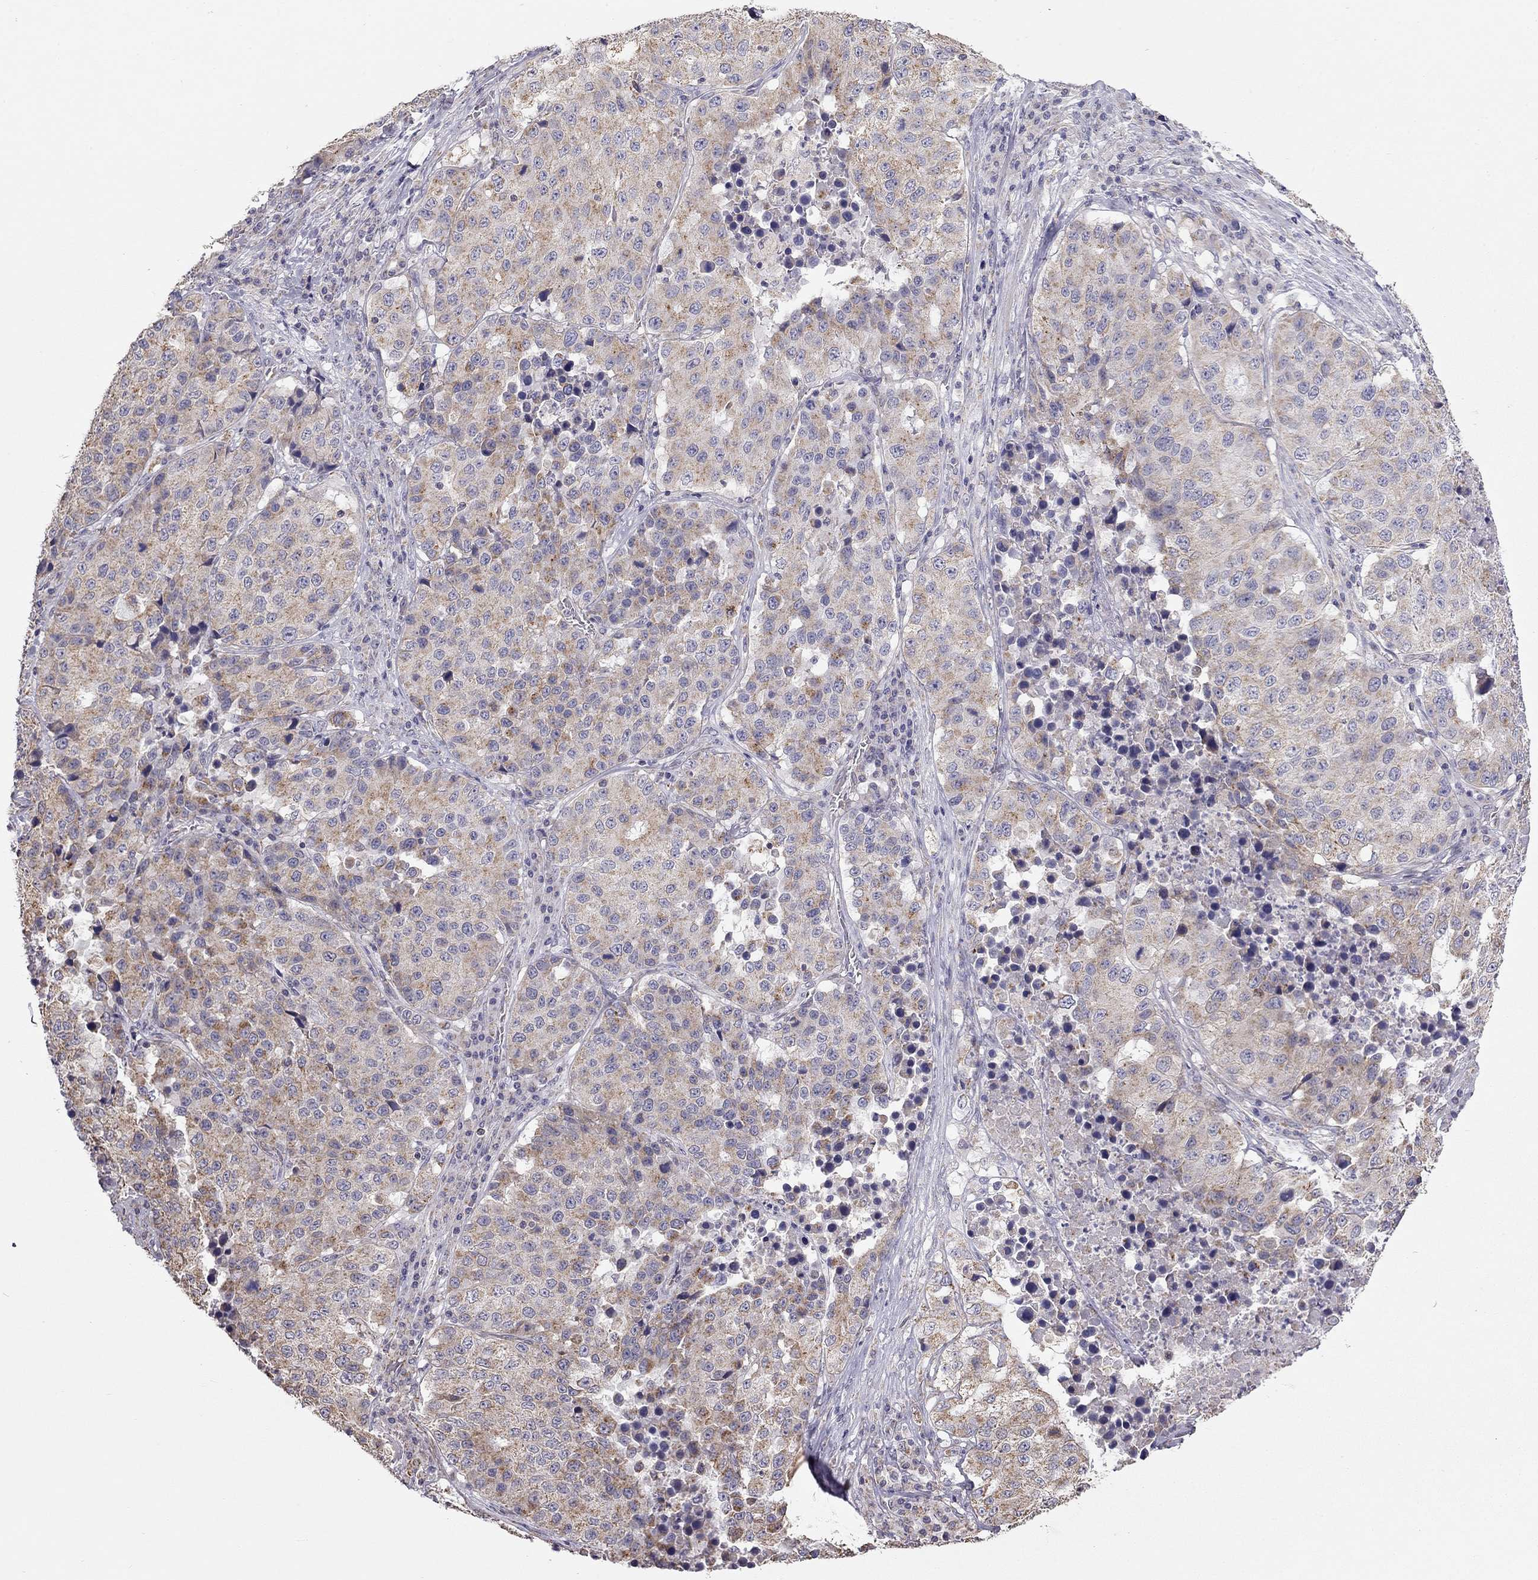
{"staining": {"intensity": "moderate", "quantity": "25%-75%", "location": "cytoplasmic/membranous"}, "tissue": "stomach cancer", "cell_type": "Tumor cells", "image_type": "cancer", "snomed": [{"axis": "morphology", "description": "Adenocarcinoma, NOS"}, {"axis": "topography", "description": "Stomach"}], "caption": "IHC micrograph of neoplastic tissue: stomach cancer stained using IHC reveals medium levels of moderate protein expression localized specifically in the cytoplasmic/membranous of tumor cells, appearing as a cytoplasmic/membranous brown color.", "gene": "LRIT3", "patient": {"sex": "male", "age": 71}}